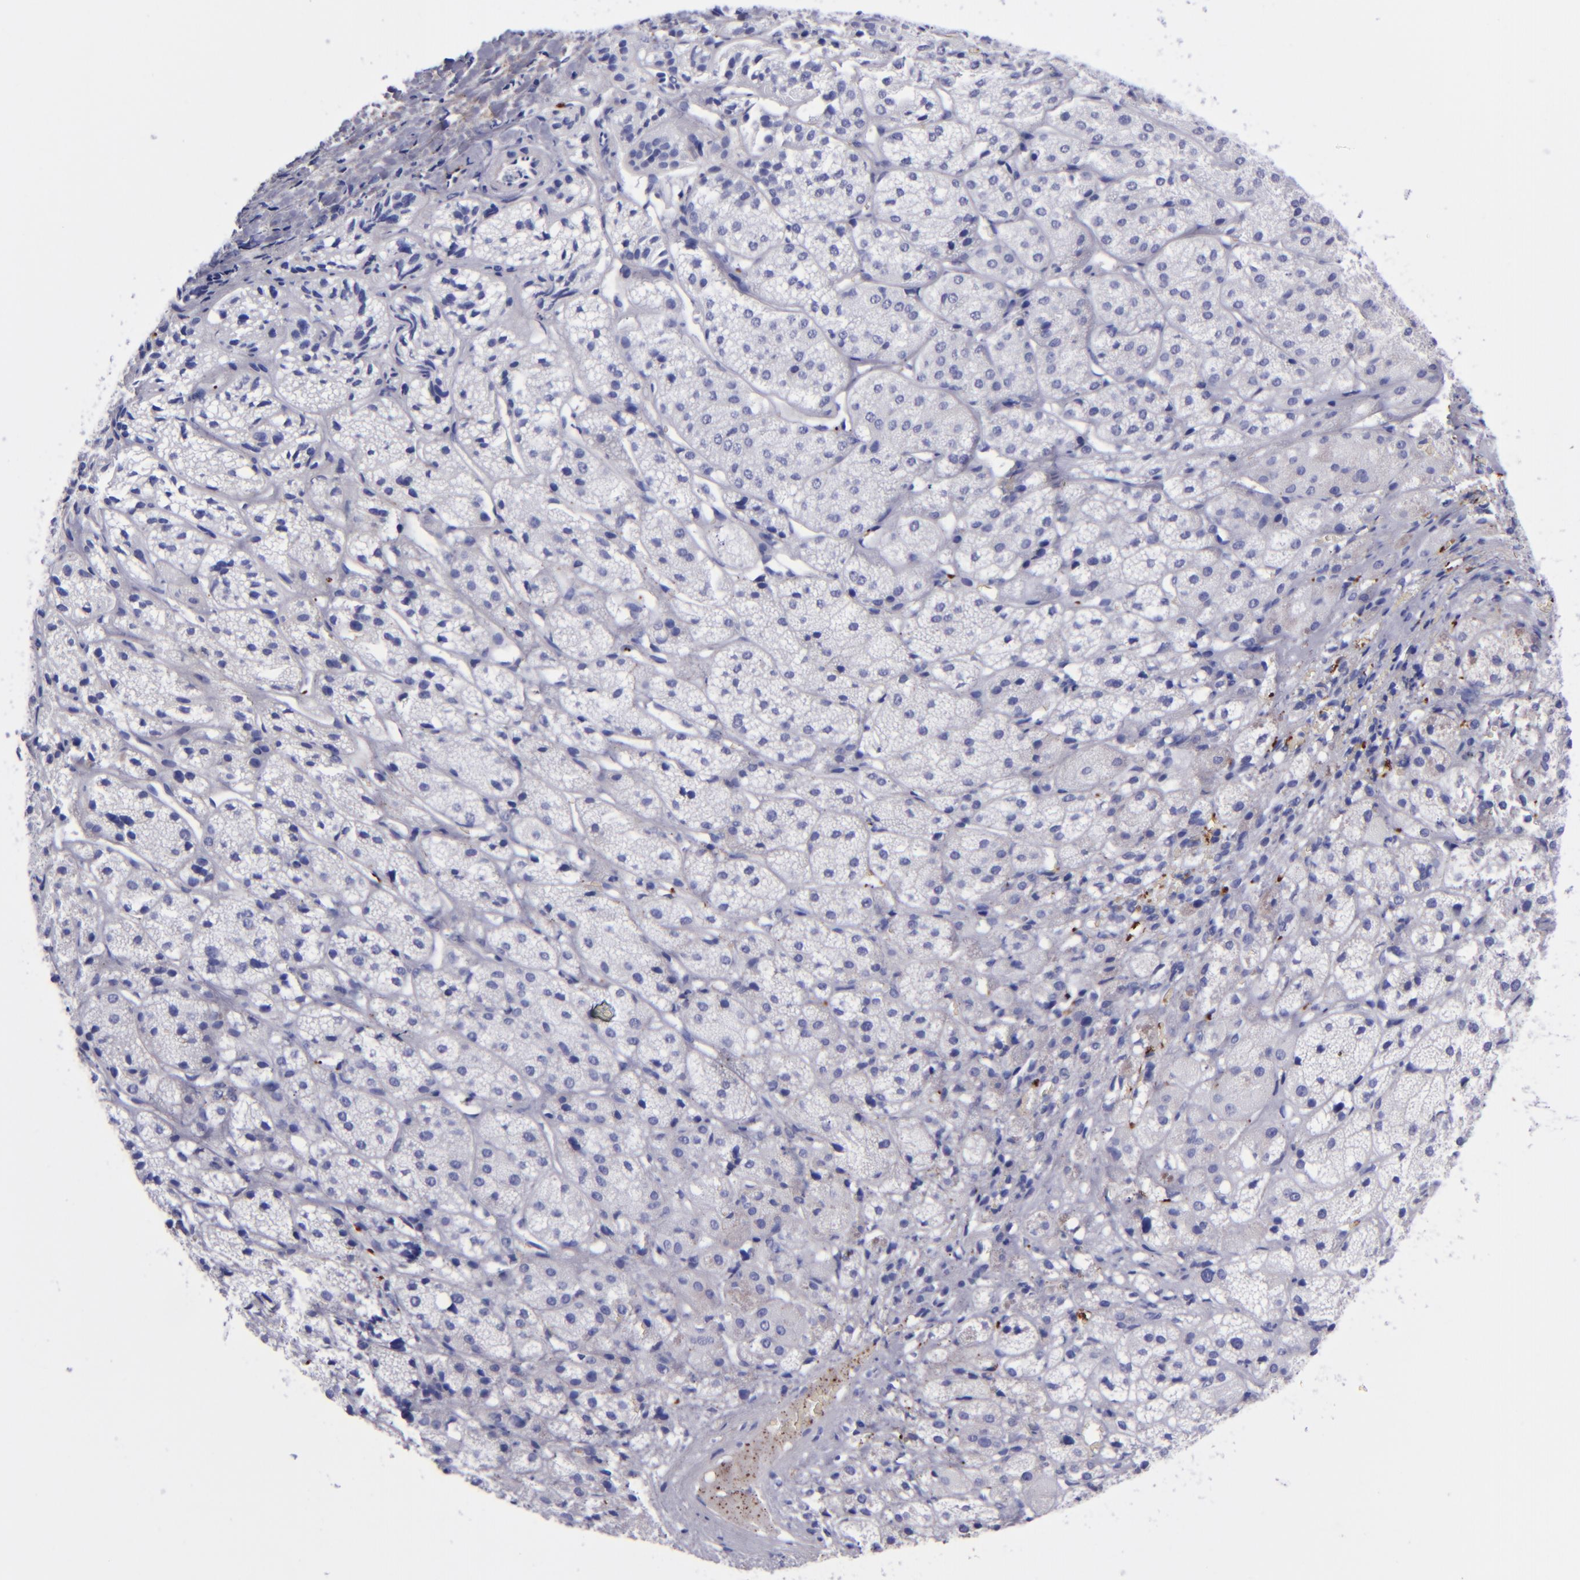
{"staining": {"intensity": "negative", "quantity": "none", "location": "none"}, "tissue": "adrenal gland", "cell_type": "Glandular cells", "image_type": "normal", "snomed": [{"axis": "morphology", "description": "Normal tissue, NOS"}, {"axis": "topography", "description": "Adrenal gland"}], "caption": "IHC of unremarkable human adrenal gland displays no positivity in glandular cells.", "gene": "EFCAB13", "patient": {"sex": "female", "age": 71}}